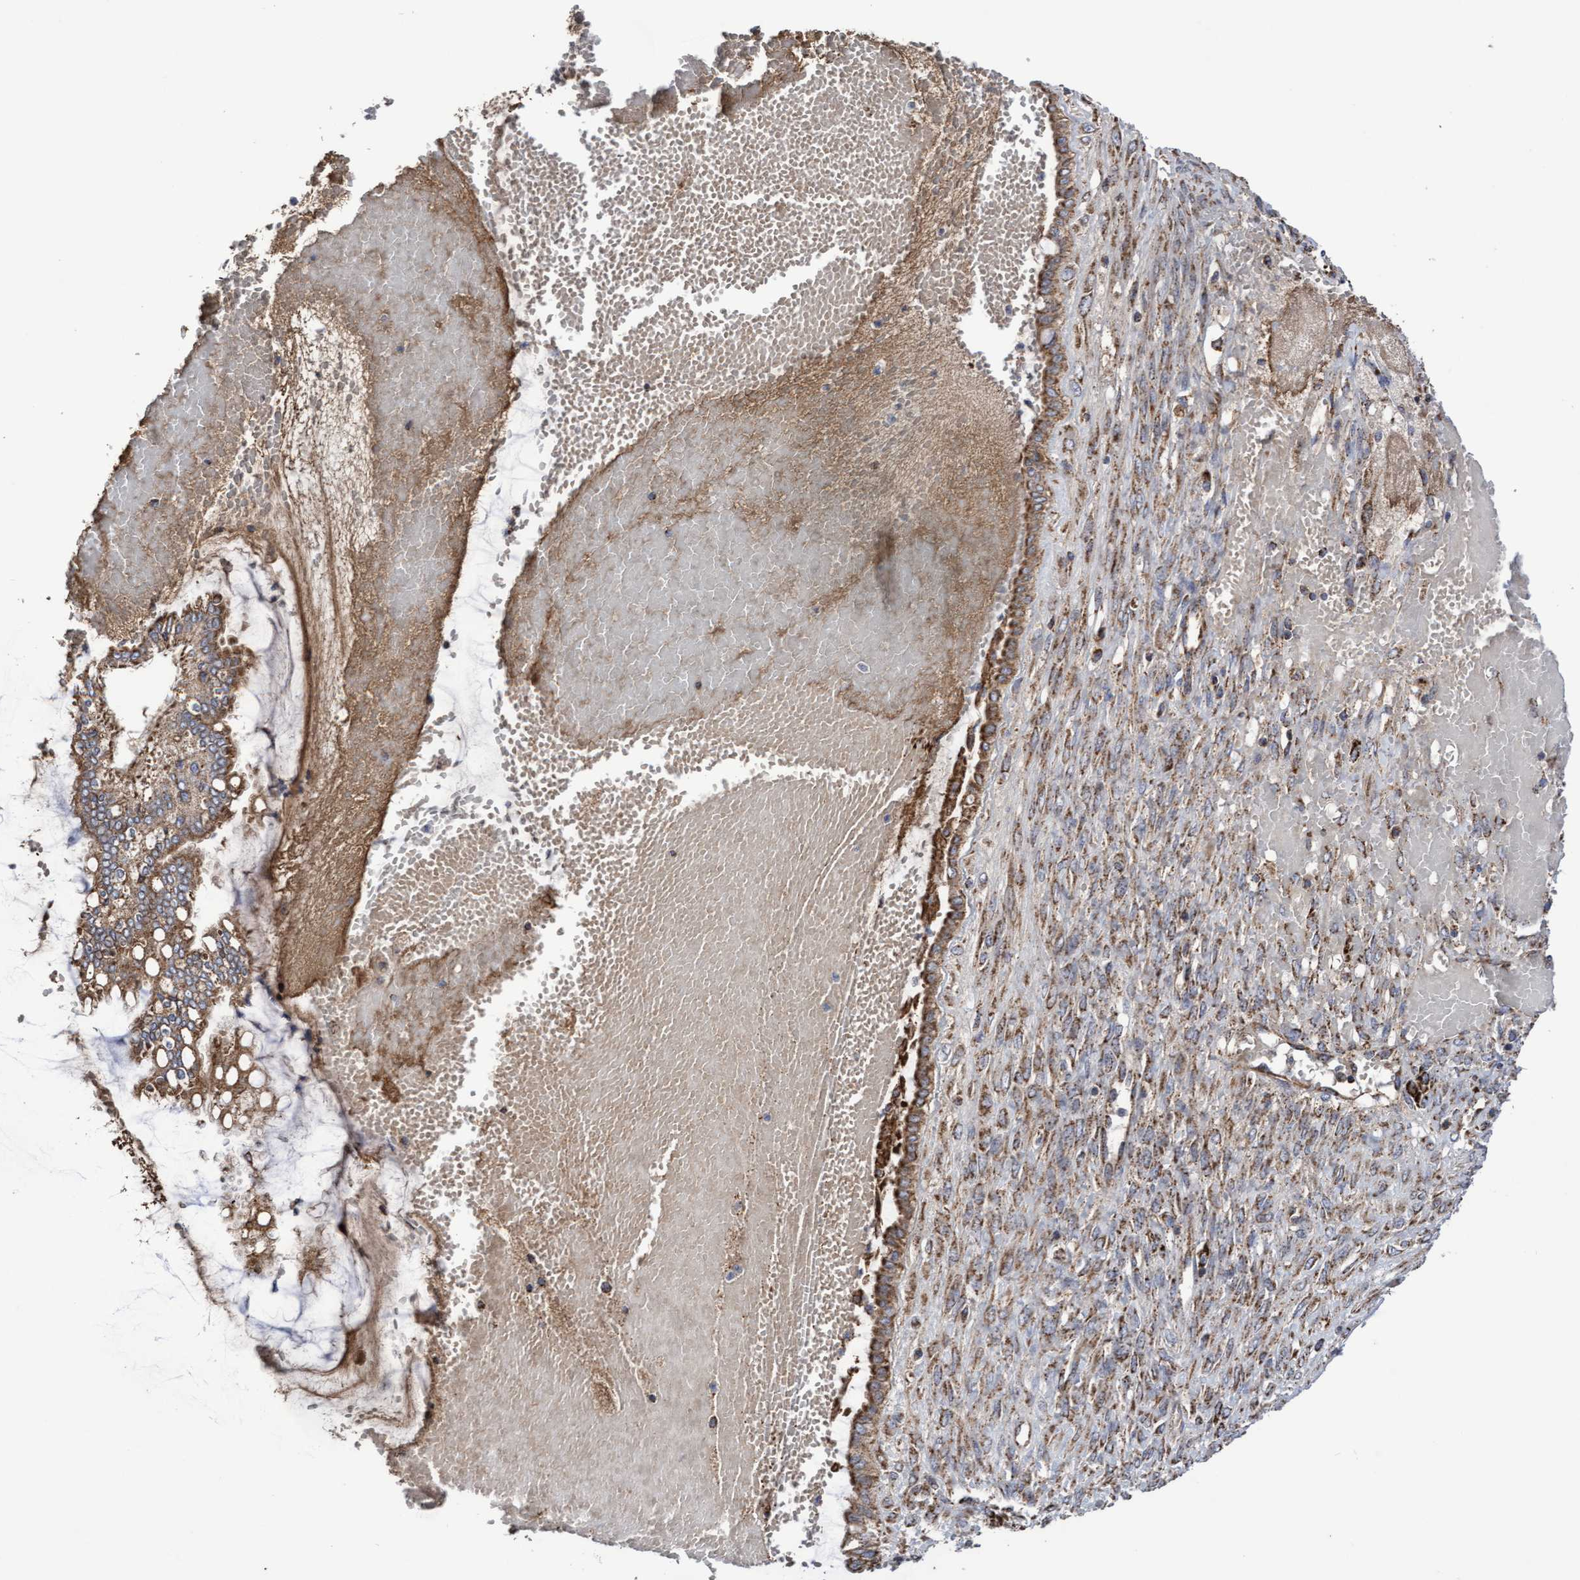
{"staining": {"intensity": "strong", "quantity": ">75%", "location": "cytoplasmic/membranous"}, "tissue": "ovarian cancer", "cell_type": "Tumor cells", "image_type": "cancer", "snomed": [{"axis": "morphology", "description": "Cystadenocarcinoma, mucinous, NOS"}, {"axis": "topography", "description": "Ovary"}], "caption": "Strong cytoplasmic/membranous staining is identified in approximately >75% of tumor cells in mucinous cystadenocarcinoma (ovarian). Using DAB (brown) and hematoxylin (blue) stains, captured at high magnification using brightfield microscopy.", "gene": "COBL", "patient": {"sex": "female", "age": 73}}